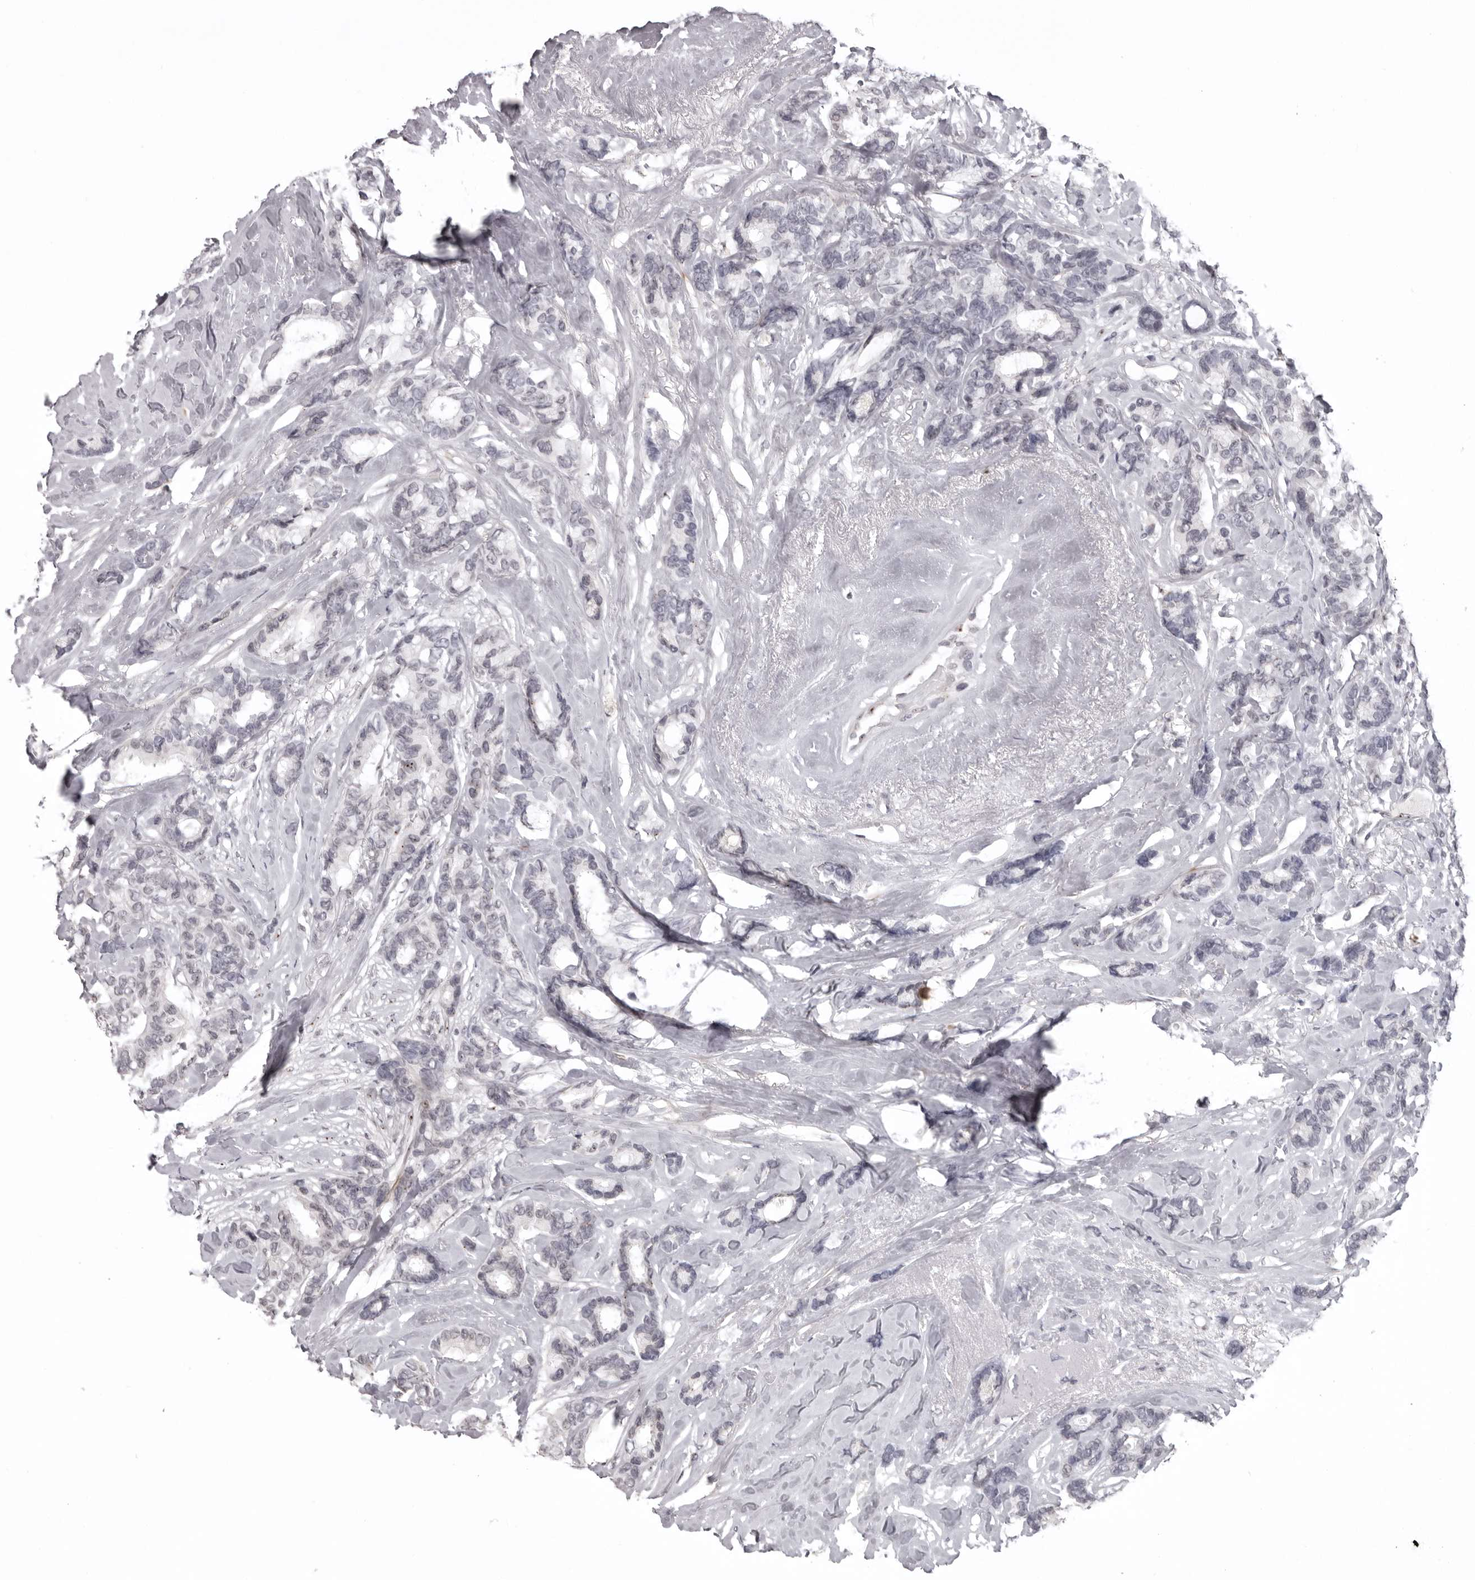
{"staining": {"intensity": "negative", "quantity": "none", "location": "none"}, "tissue": "breast cancer", "cell_type": "Tumor cells", "image_type": "cancer", "snomed": [{"axis": "morphology", "description": "Duct carcinoma"}, {"axis": "topography", "description": "Breast"}], "caption": "Immunohistochemistry (IHC) photomicrograph of invasive ductal carcinoma (breast) stained for a protein (brown), which displays no staining in tumor cells.", "gene": "HELZ", "patient": {"sex": "female", "age": 87}}